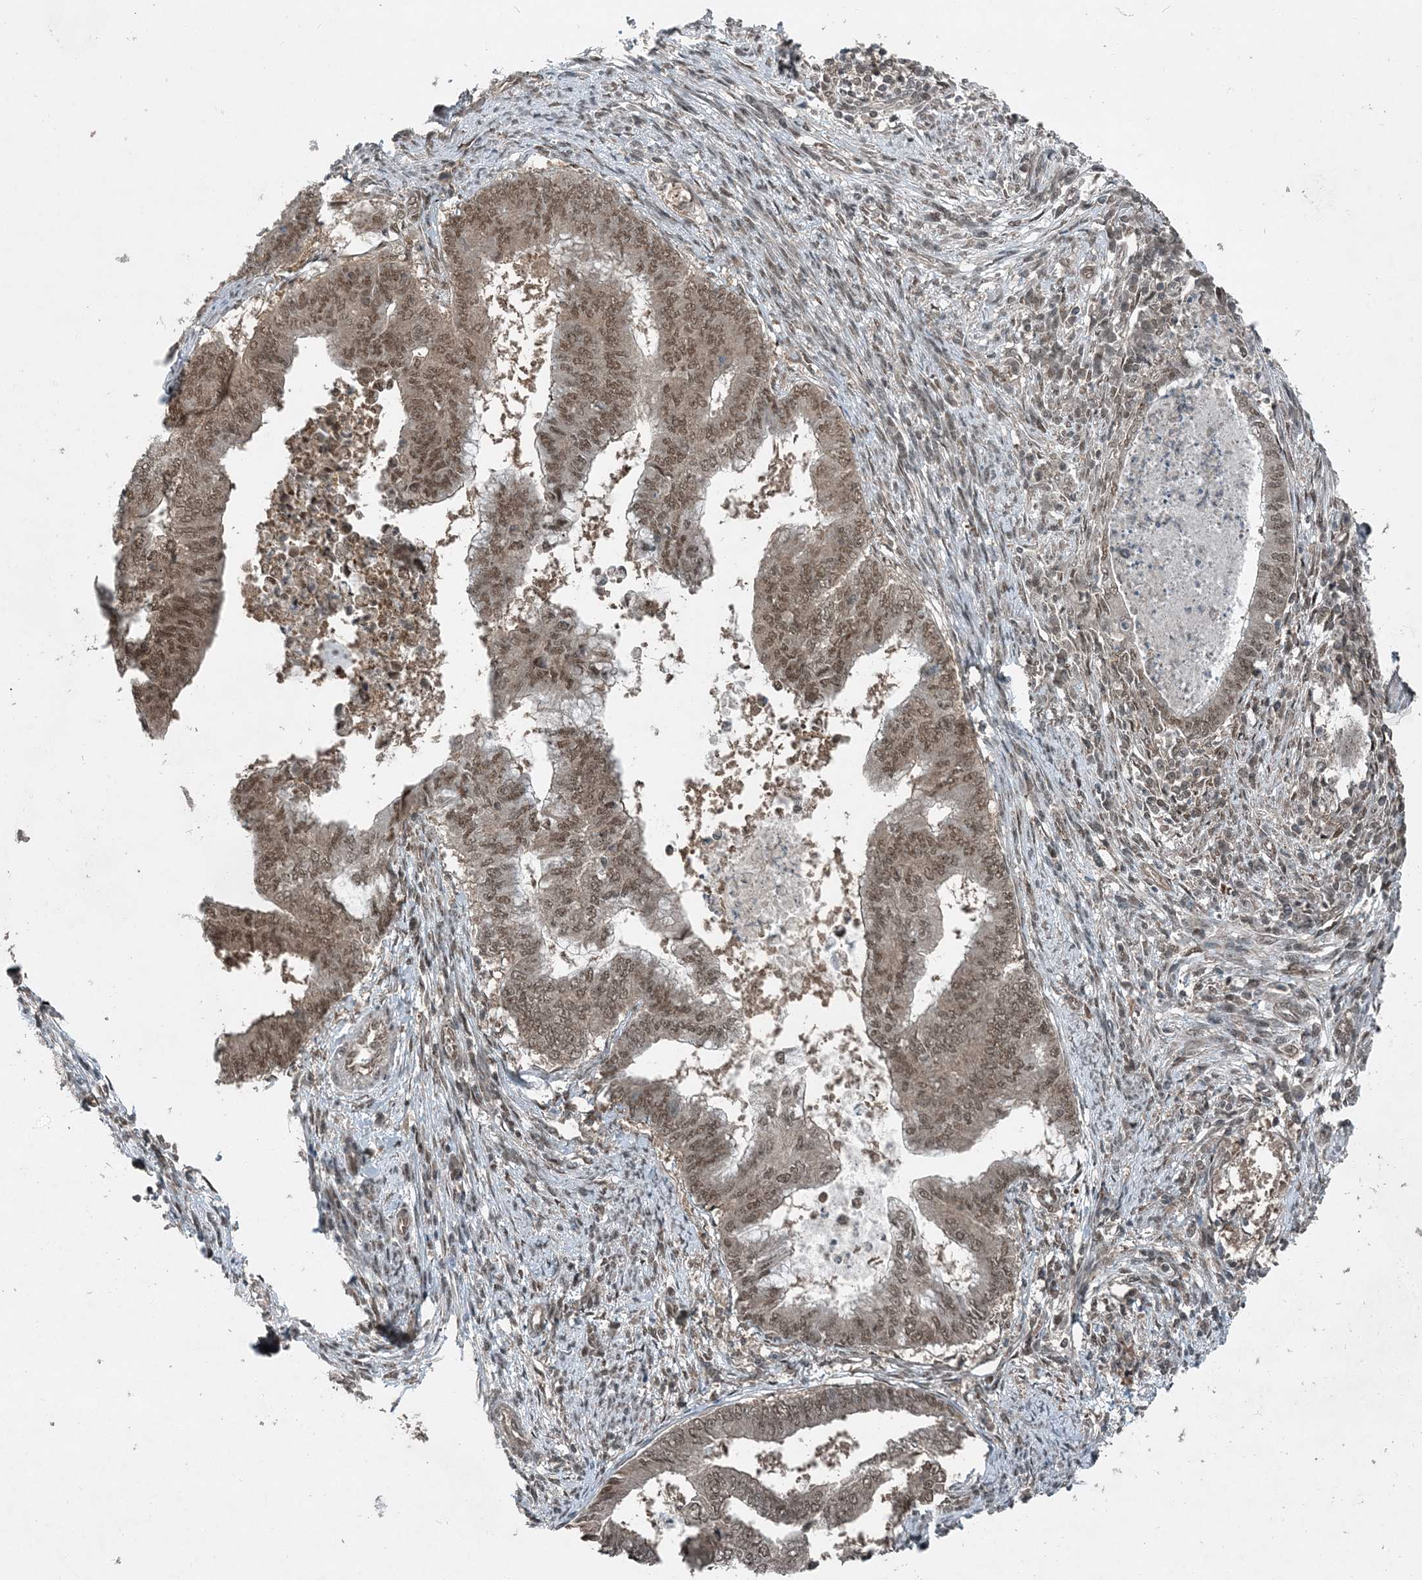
{"staining": {"intensity": "moderate", "quantity": ">75%", "location": "nuclear"}, "tissue": "endometrial cancer", "cell_type": "Tumor cells", "image_type": "cancer", "snomed": [{"axis": "morphology", "description": "Polyp, NOS"}, {"axis": "morphology", "description": "Adenocarcinoma, NOS"}, {"axis": "morphology", "description": "Adenoma, NOS"}, {"axis": "topography", "description": "Endometrium"}], "caption": "A brown stain highlights moderate nuclear positivity of a protein in endometrial adenoma tumor cells.", "gene": "COPS7B", "patient": {"sex": "female", "age": 79}}